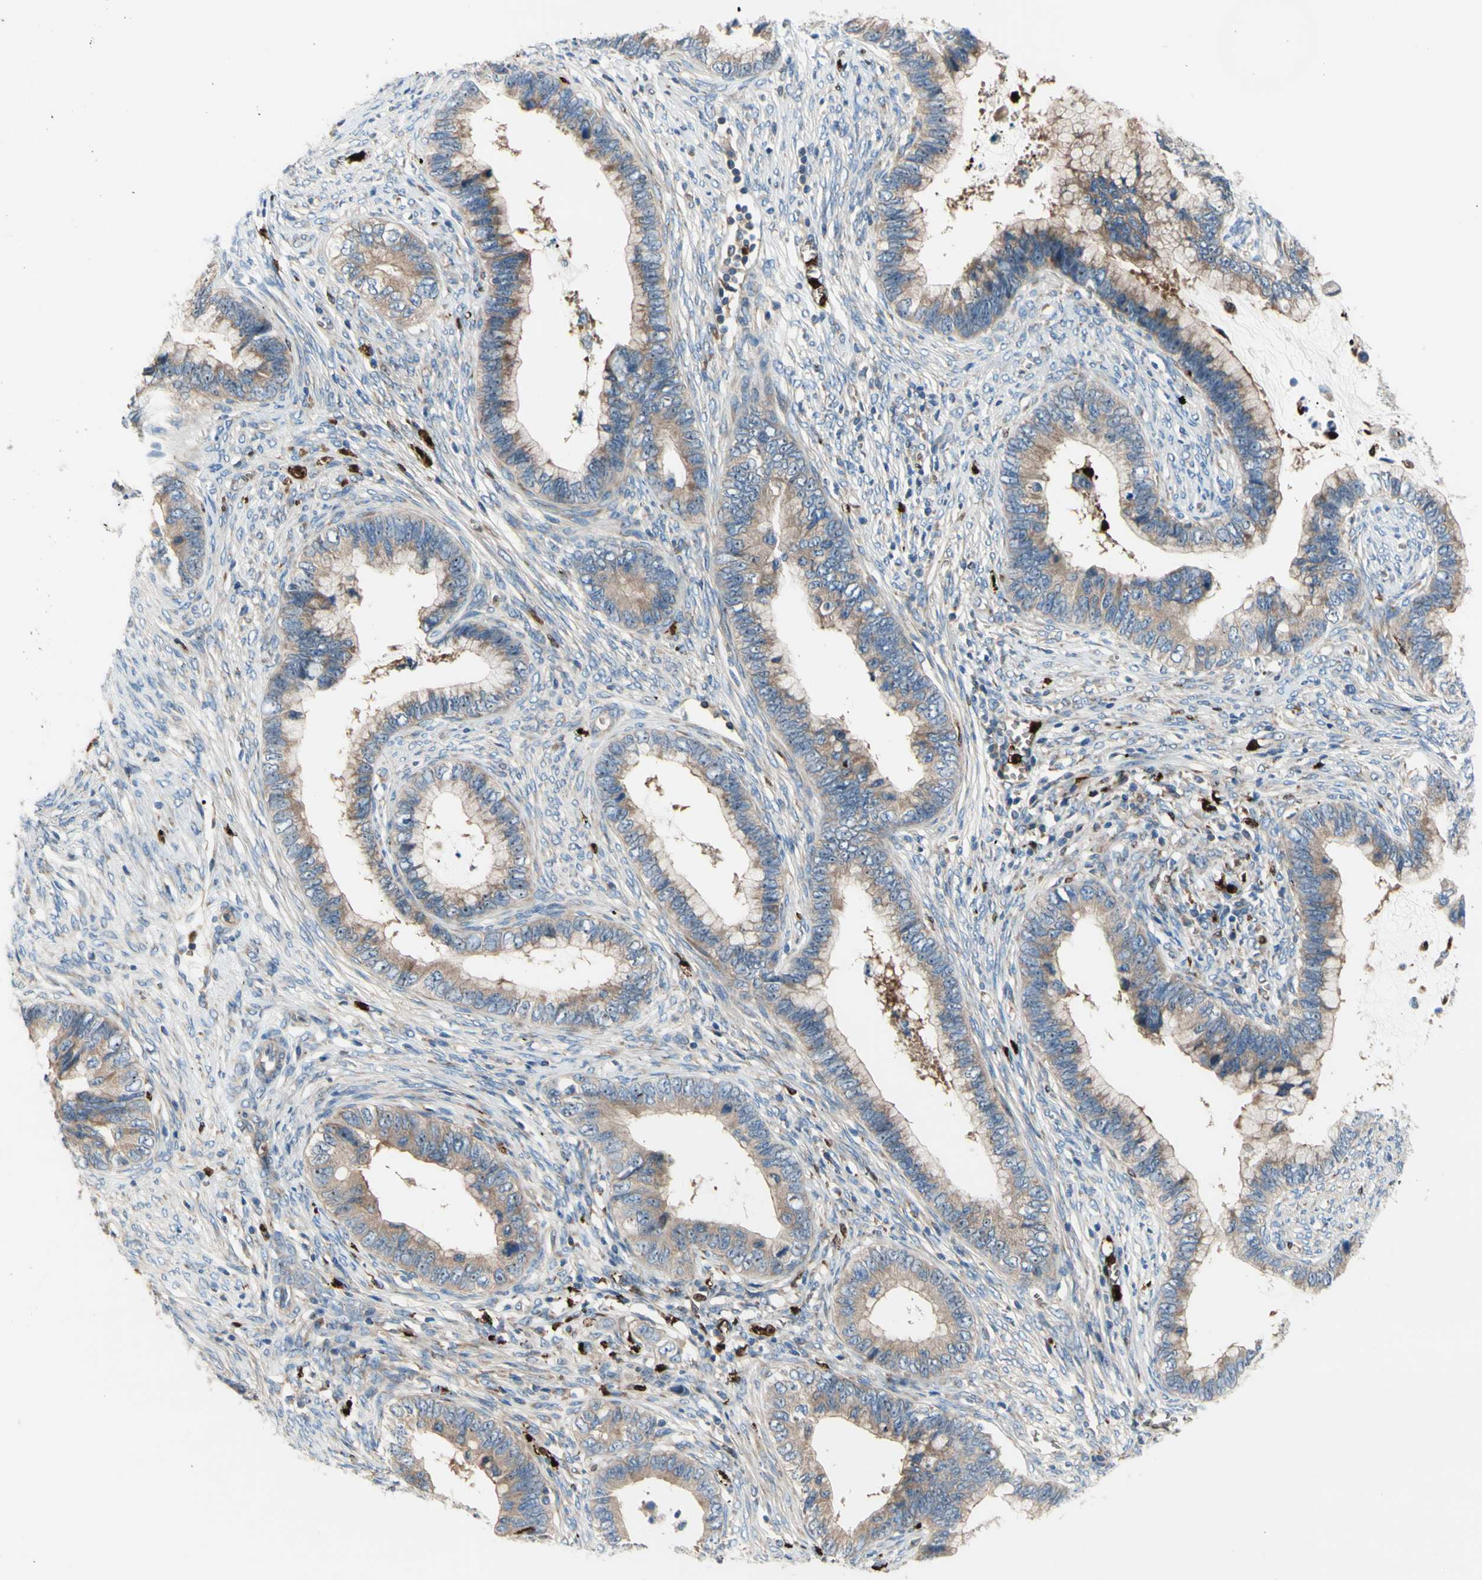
{"staining": {"intensity": "weak", "quantity": ">75%", "location": "cytoplasmic/membranous,nuclear"}, "tissue": "cervical cancer", "cell_type": "Tumor cells", "image_type": "cancer", "snomed": [{"axis": "morphology", "description": "Adenocarcinoma, NOS"}, {"axis": "topography", "description": "Cervix"}], "caption": "Cervical cancer (adenocarcinoma) stained for a protein (brown) shows weak cytoplasmic/membranous and nuclear positive positivity in about >75% of tumor cells.", "gene": "USP9X", "patient": {"sex": "female", "age": 44}}